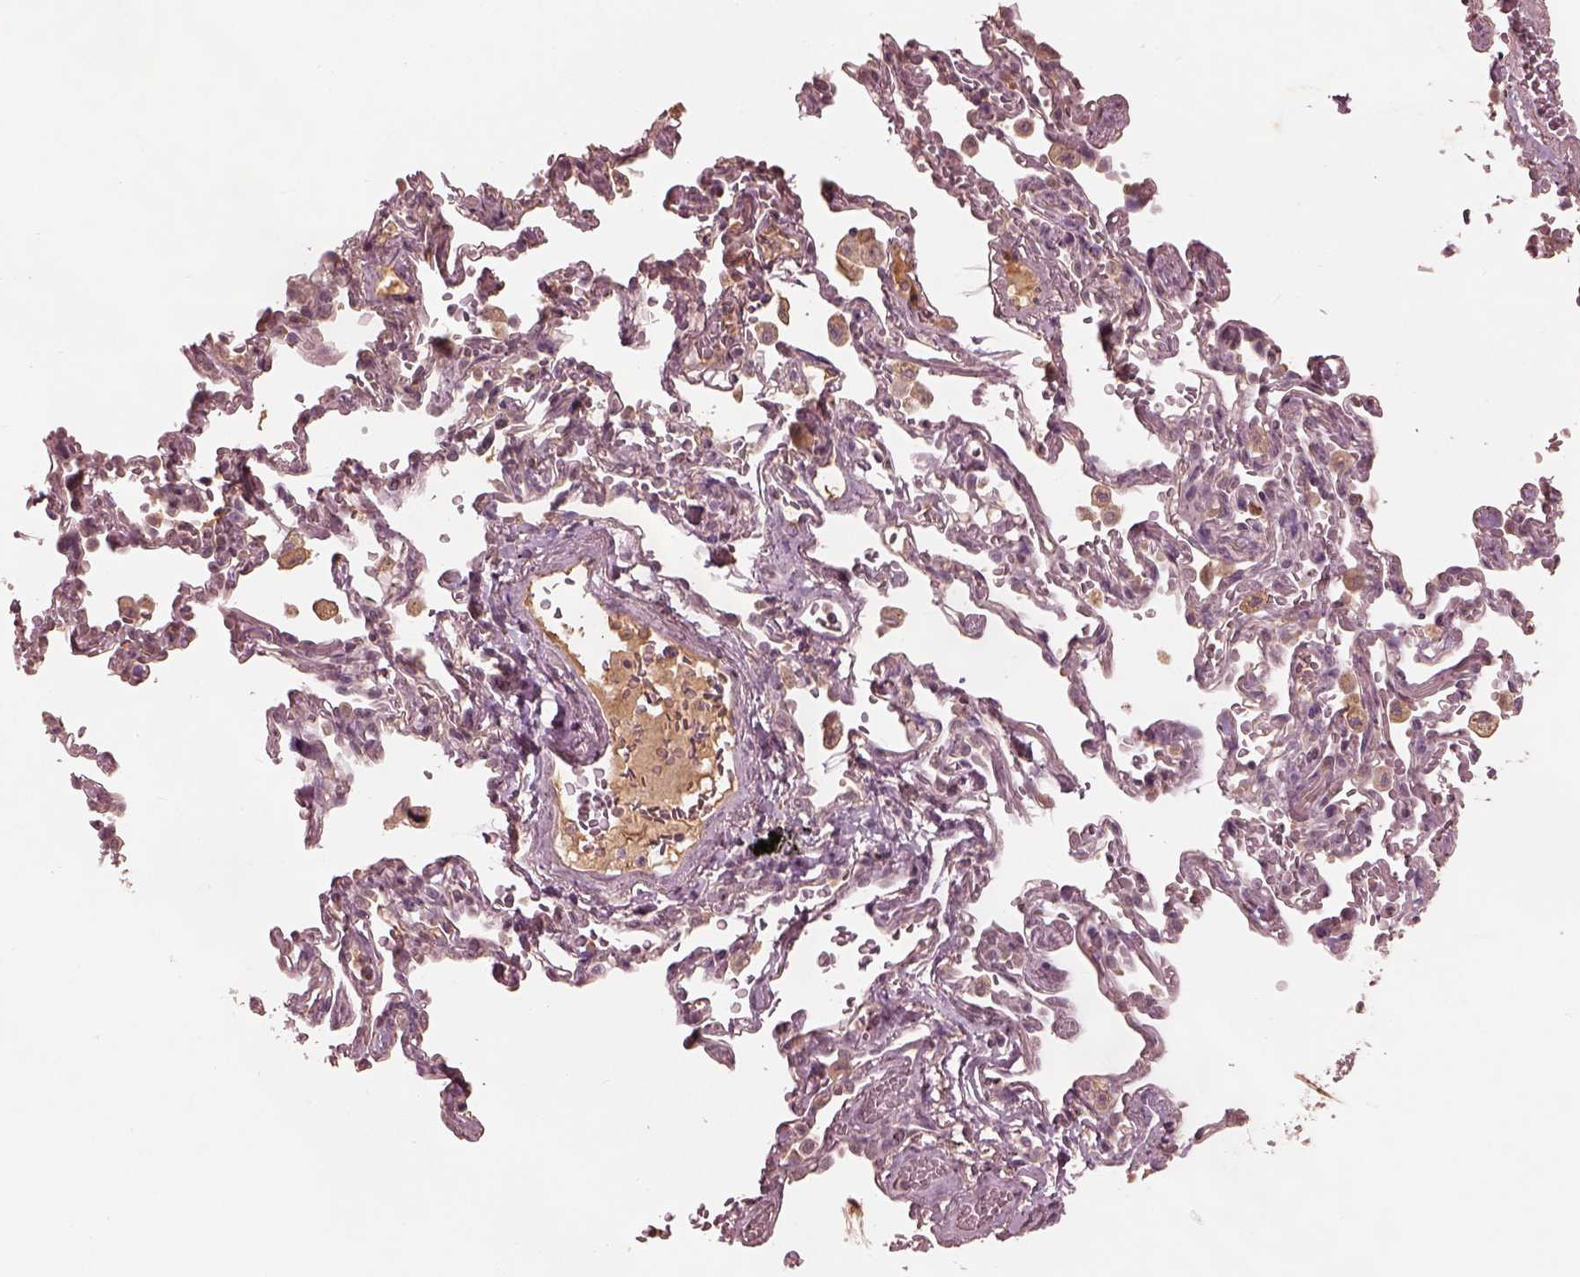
{"staining": {"intensity": "negative", "quantity": "none", "location": "none"}, "tissue": "adipose tissue", "cell_type": "Adipocytes", "image_type": "normal", "snomed": [{"axis": "morphology", "description": "Normal tissue, NOS"}, {"axis": "topography", "description": "Cartilage tissue"}, {"axis": "topography", "description": "Bronchus"}, {"axis": "topography", "description": "Peripheral nerve tissue"}], "caption": "High power microscopy histopathology image of an IHC image of normal adipose tissue, revealing no significant expression in adipocytes.", "gene": "CALR3", "patient": {"sex": "male", "age": 67}}